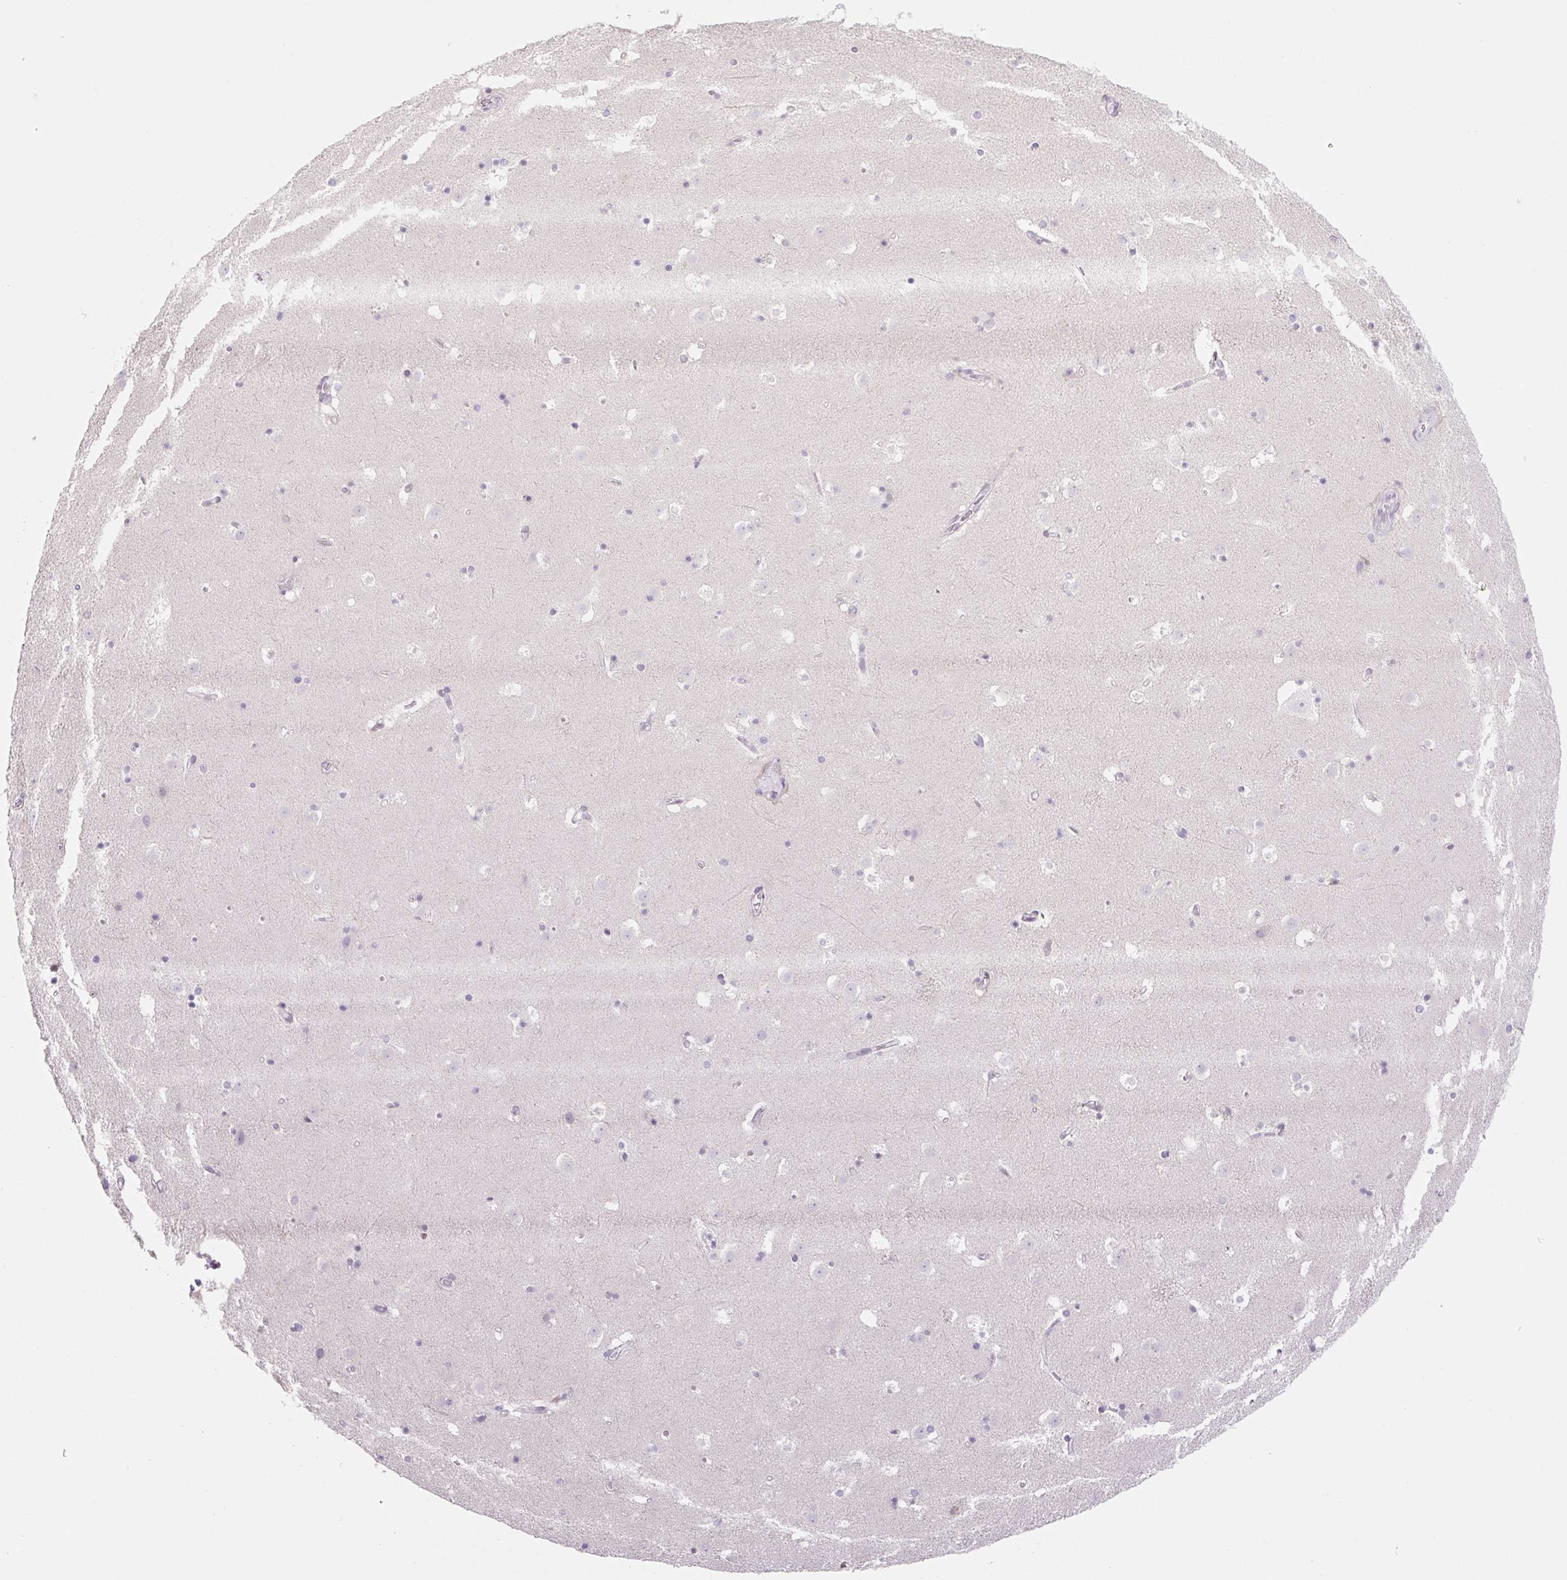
{"staining": {"intensity": "negative", "quantity": "none", "location": "none"}, "tissue": "caudate", "cell_type": "Glial cells", "image_type": "normal", "snomed": [{"axis": "morphology", "description": "Normal tissue, NOS"}, {"axis": "topography", "description": "Lateral ventricle wall"}], "caption": "Immunohistochemical staining of normal caudate reveals no significant staining in glial cells. (DAB (3,3'-diaminobenzidine) IHC visualized using brightfield microscopy, high magnification).", "gene": "SYNE3", "patient": {"sex": "male", "age": 37}}